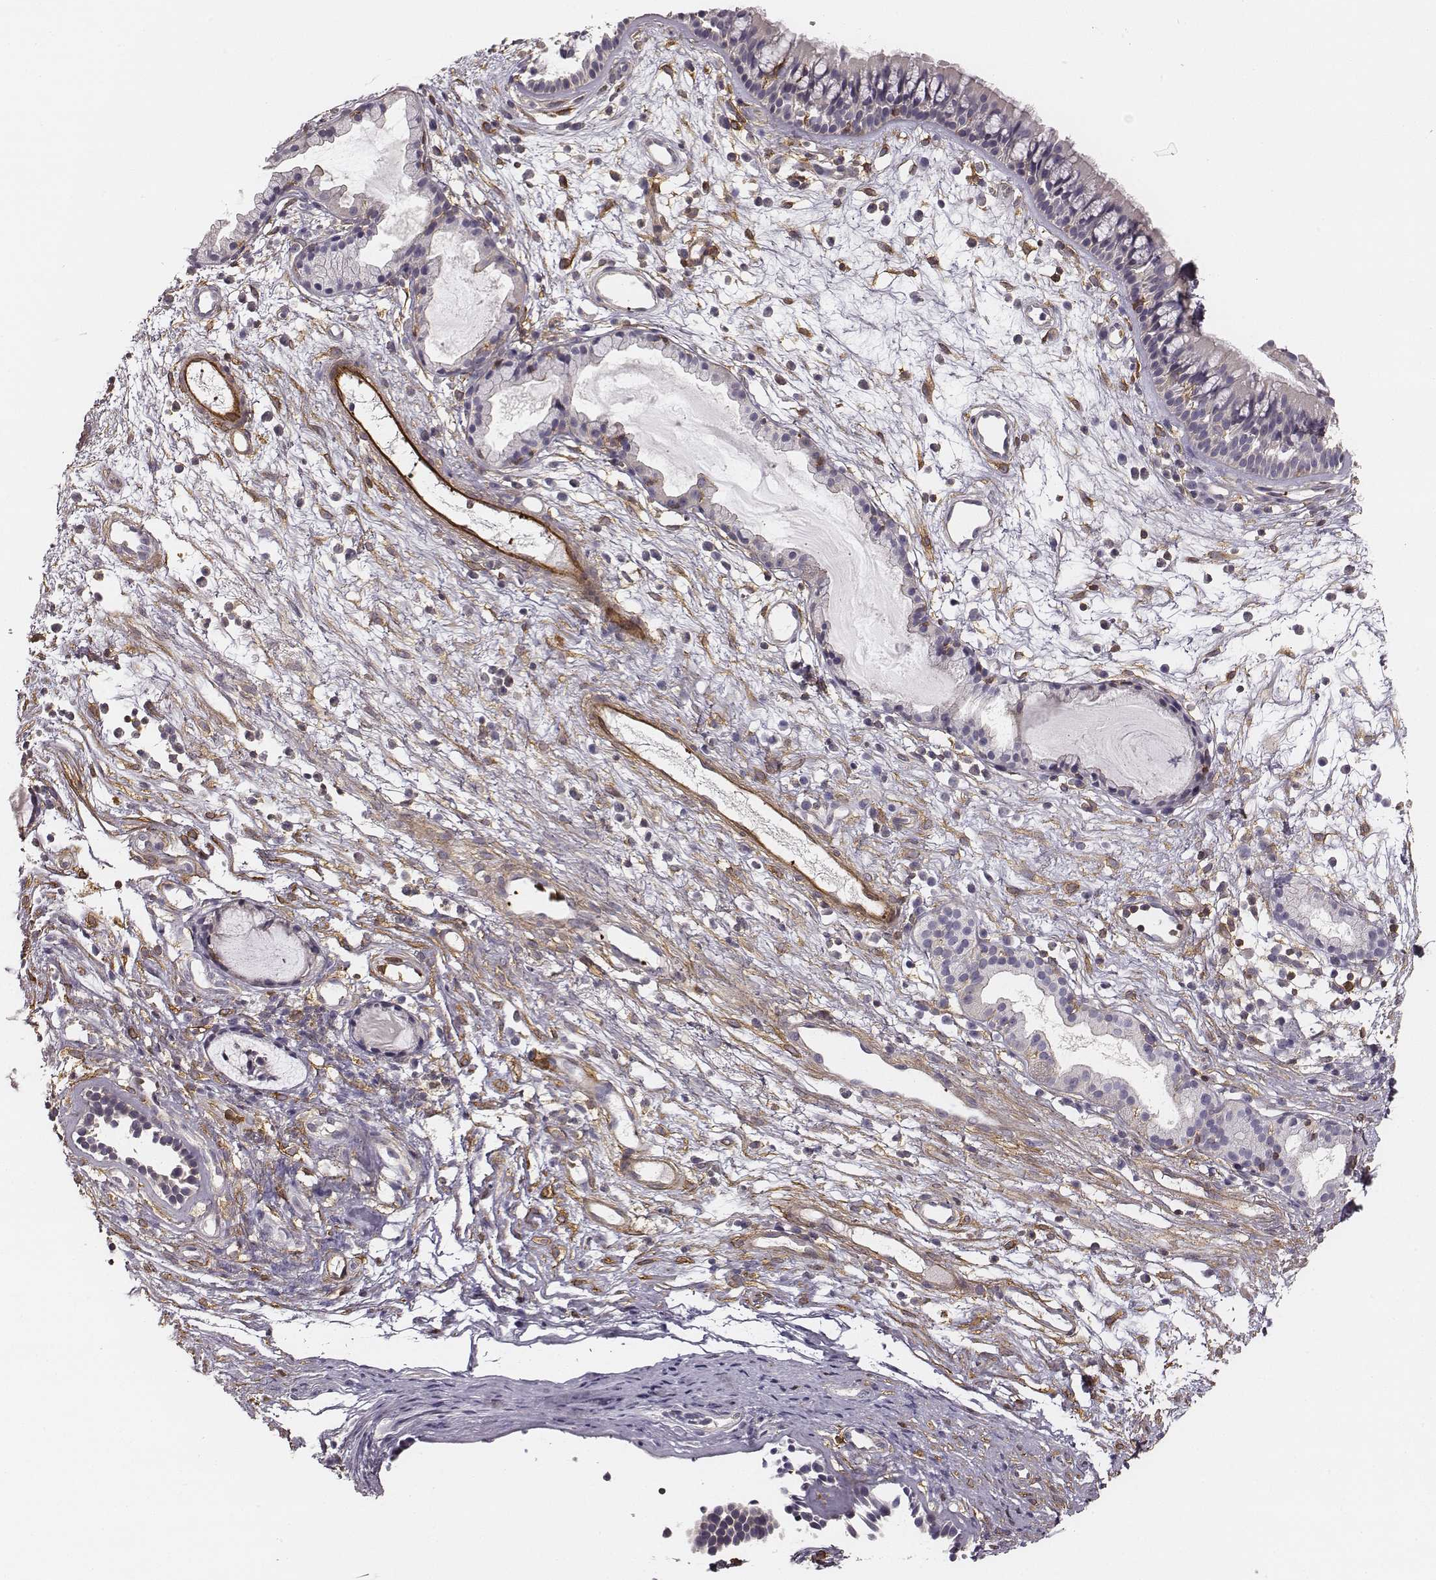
{"staining": {"intensity": "negative", "quantity": "none", "location": "none"}, "tissue": "nasopharynx", "cell_type": "Respiratory epithelial cells", "image_type": "normal", "snomed": [{"axis": "morphology", "description": "Normal tissue, NOS"}, {"axis": "topography", "description": "Nasopharynx"}], "caption": "Immunohistochemical staining of benign nasopharynx shows no significant positivity in respiratory epithelial cells. (Brightfield microscopy of DAB IHC at high magnification).", "gene": "ZYX", "patient": {"sex": "male", "age": 77}}